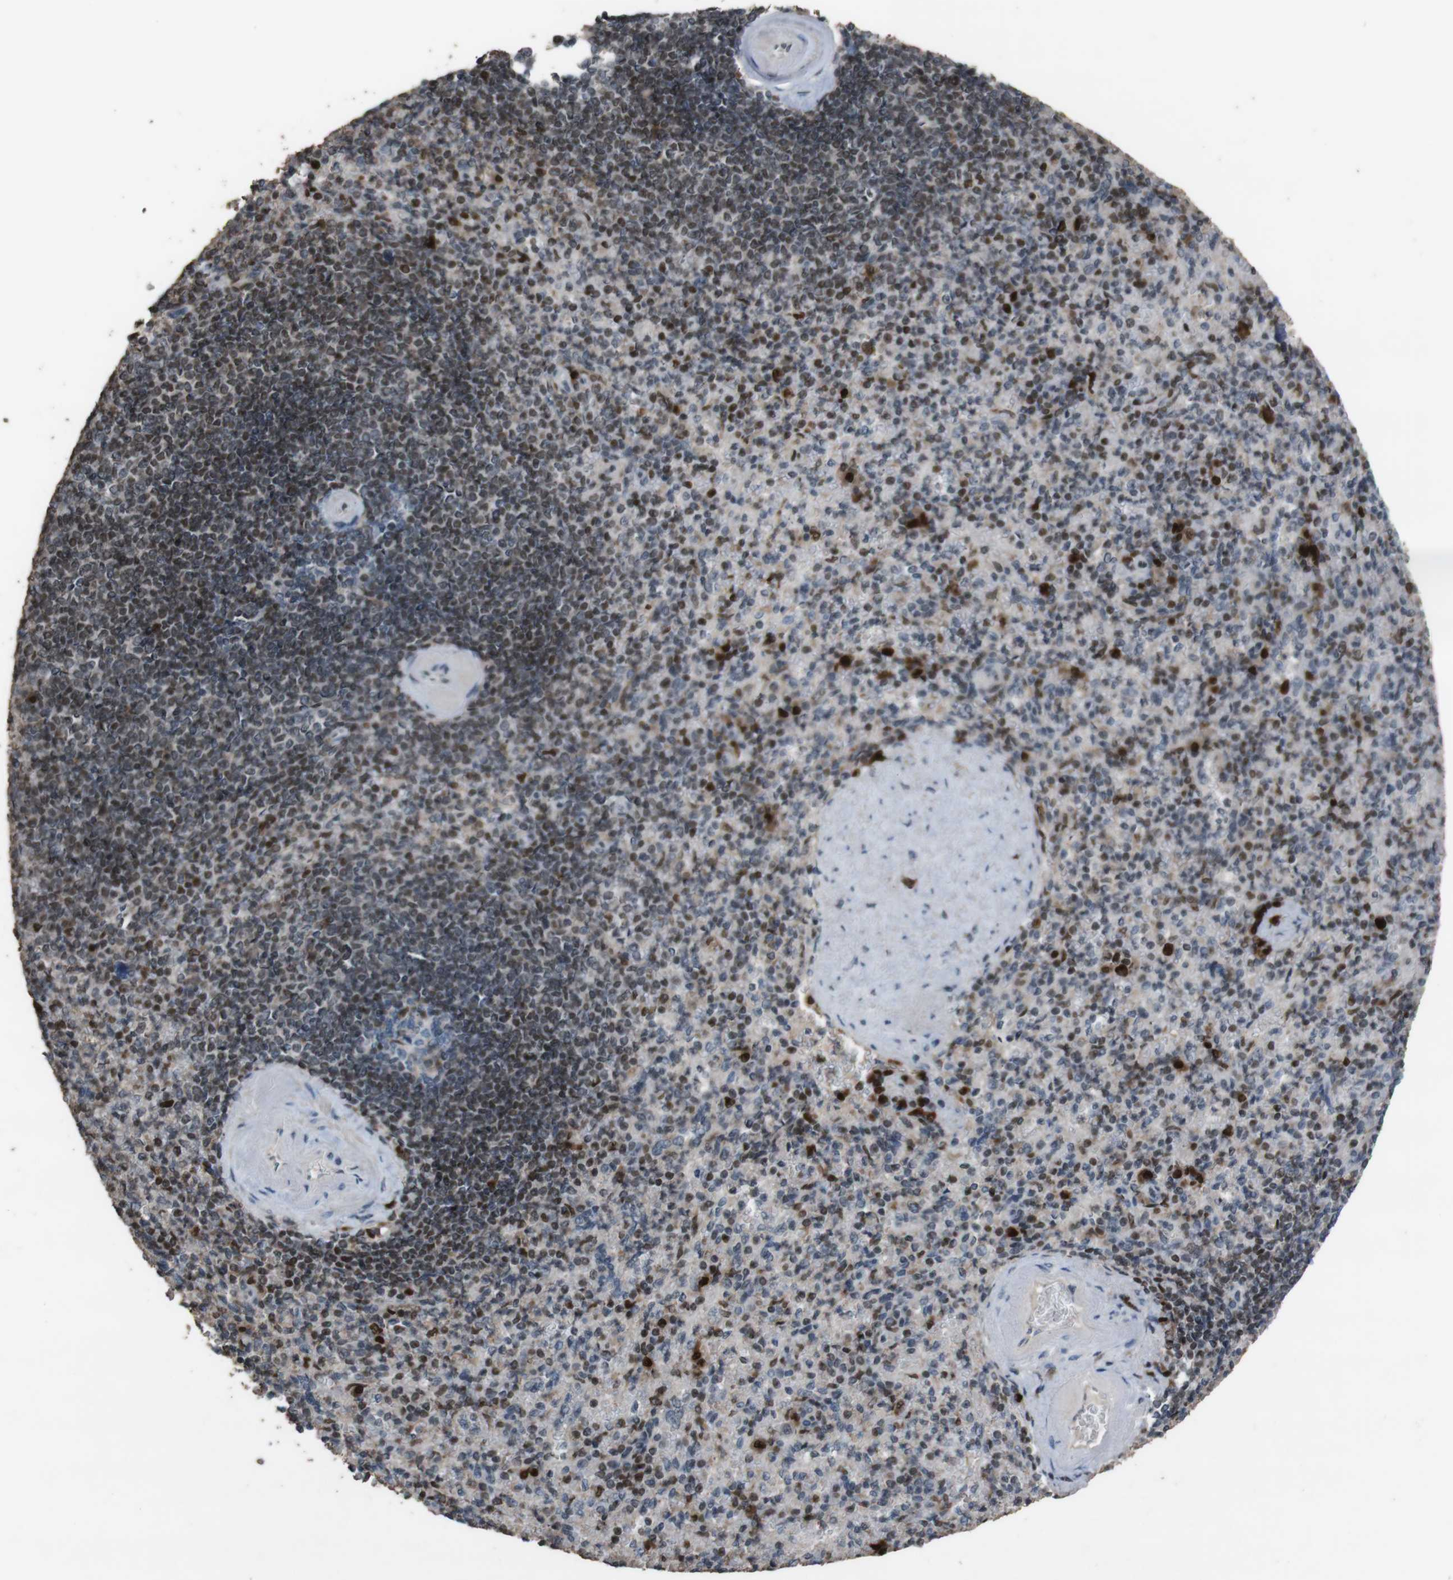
{"staining": {"intensity": "moderate", "quantity": "25%-75%", "location": "nuclear"}, "tissue": "spleen", "cell_type": "Cells in red pulp", "image_type": "normal", "snomed": [{"axis": "morphology", "description": "Normal tissue, NOS"}, {"axis": "topography", "description": "Spleen"}], "caption": "This is a micrograph of IHC staining of benign spleen, which shows moderate staining in the nuclear of cells in red pulp.", "gene": "SUB1", "patient": {"sex": "female", "age": 74}}